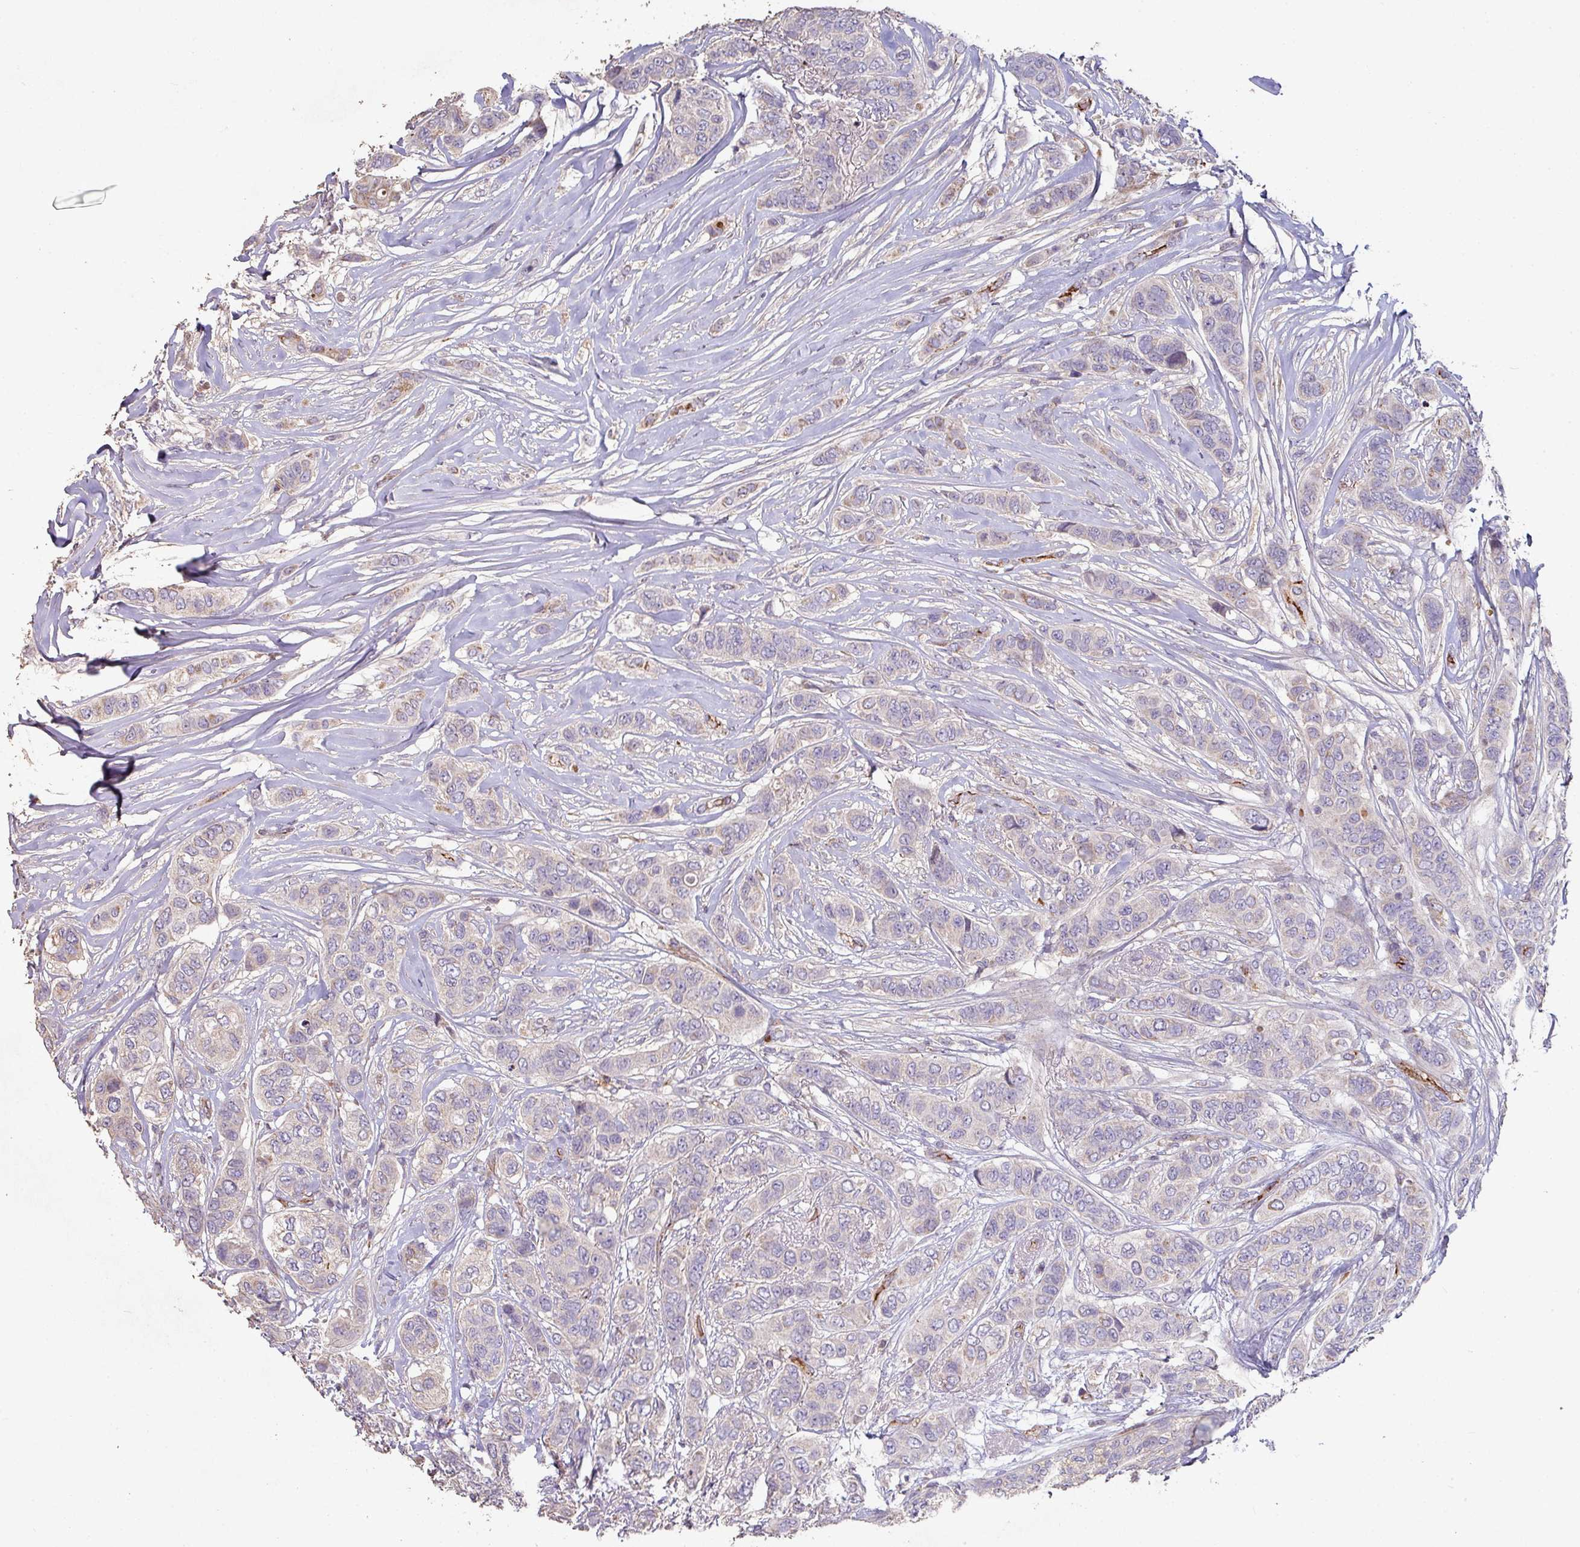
{"staining": {"intensity": "weak", "quantity": "<25%", "location": "cytoplasmic/membranous"}, "tissue": "breast cancer", "cell_type": "Tumor cells", "image_type": "cancer", "snomed": [{"axis": "morphology", "description": "Lobular carcinoma"}, {"axis": "topography", "description": "Breast"}], "caption": "Breast cancer (lobular carcinoma) was stained to show a protein in brown. There is no significant expression in tumor cells. Nuclei are stained in blue.", "gene": "RPL23A", "patient": {"sex": "female", "age": 51}}